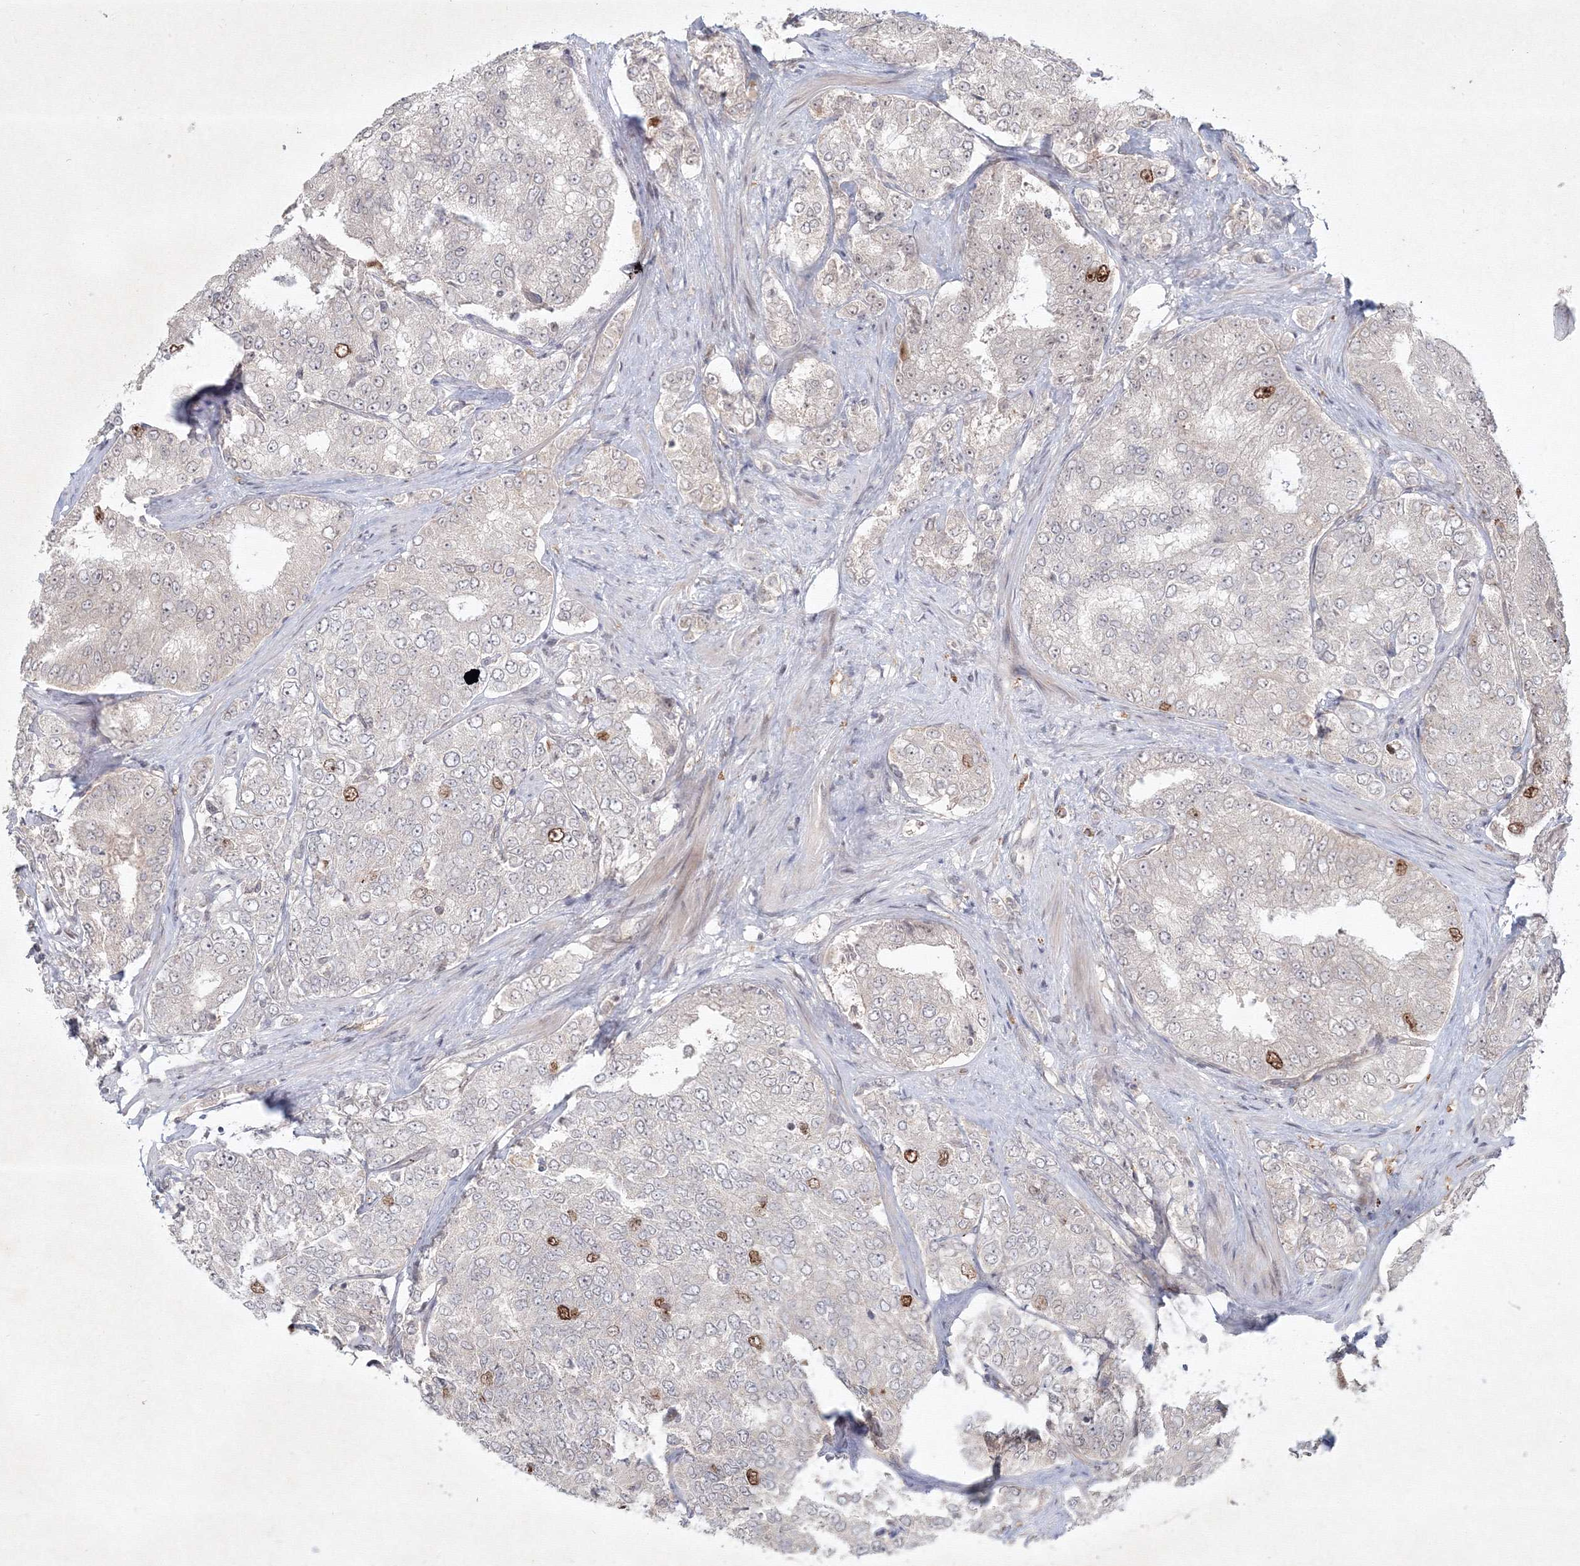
{"staining": {"intensity": "strong", "quantity": "<25%", "location": "nuclear"}, "tissue": "prostate cancer", "cell_type": "Tumor cells", "image_type": "cancer", "snomed": [{"axis": "morphology", "description": "Adenocarcinoma, High grade"}, {"axis": "topography", "description": "Prostate"}], "caption": "Prostate high-grade adenocarcinoma tissue shows strong nuclear expression in about <25% of tumor cells, visualized by immunohistochemistry. (Stains: DAB in brown, nuclei in blue, Microscopy: brightfield microscopy at high magnification).", "gene": "KIF20A", "patient": {"sex": "male", "age": 58}}